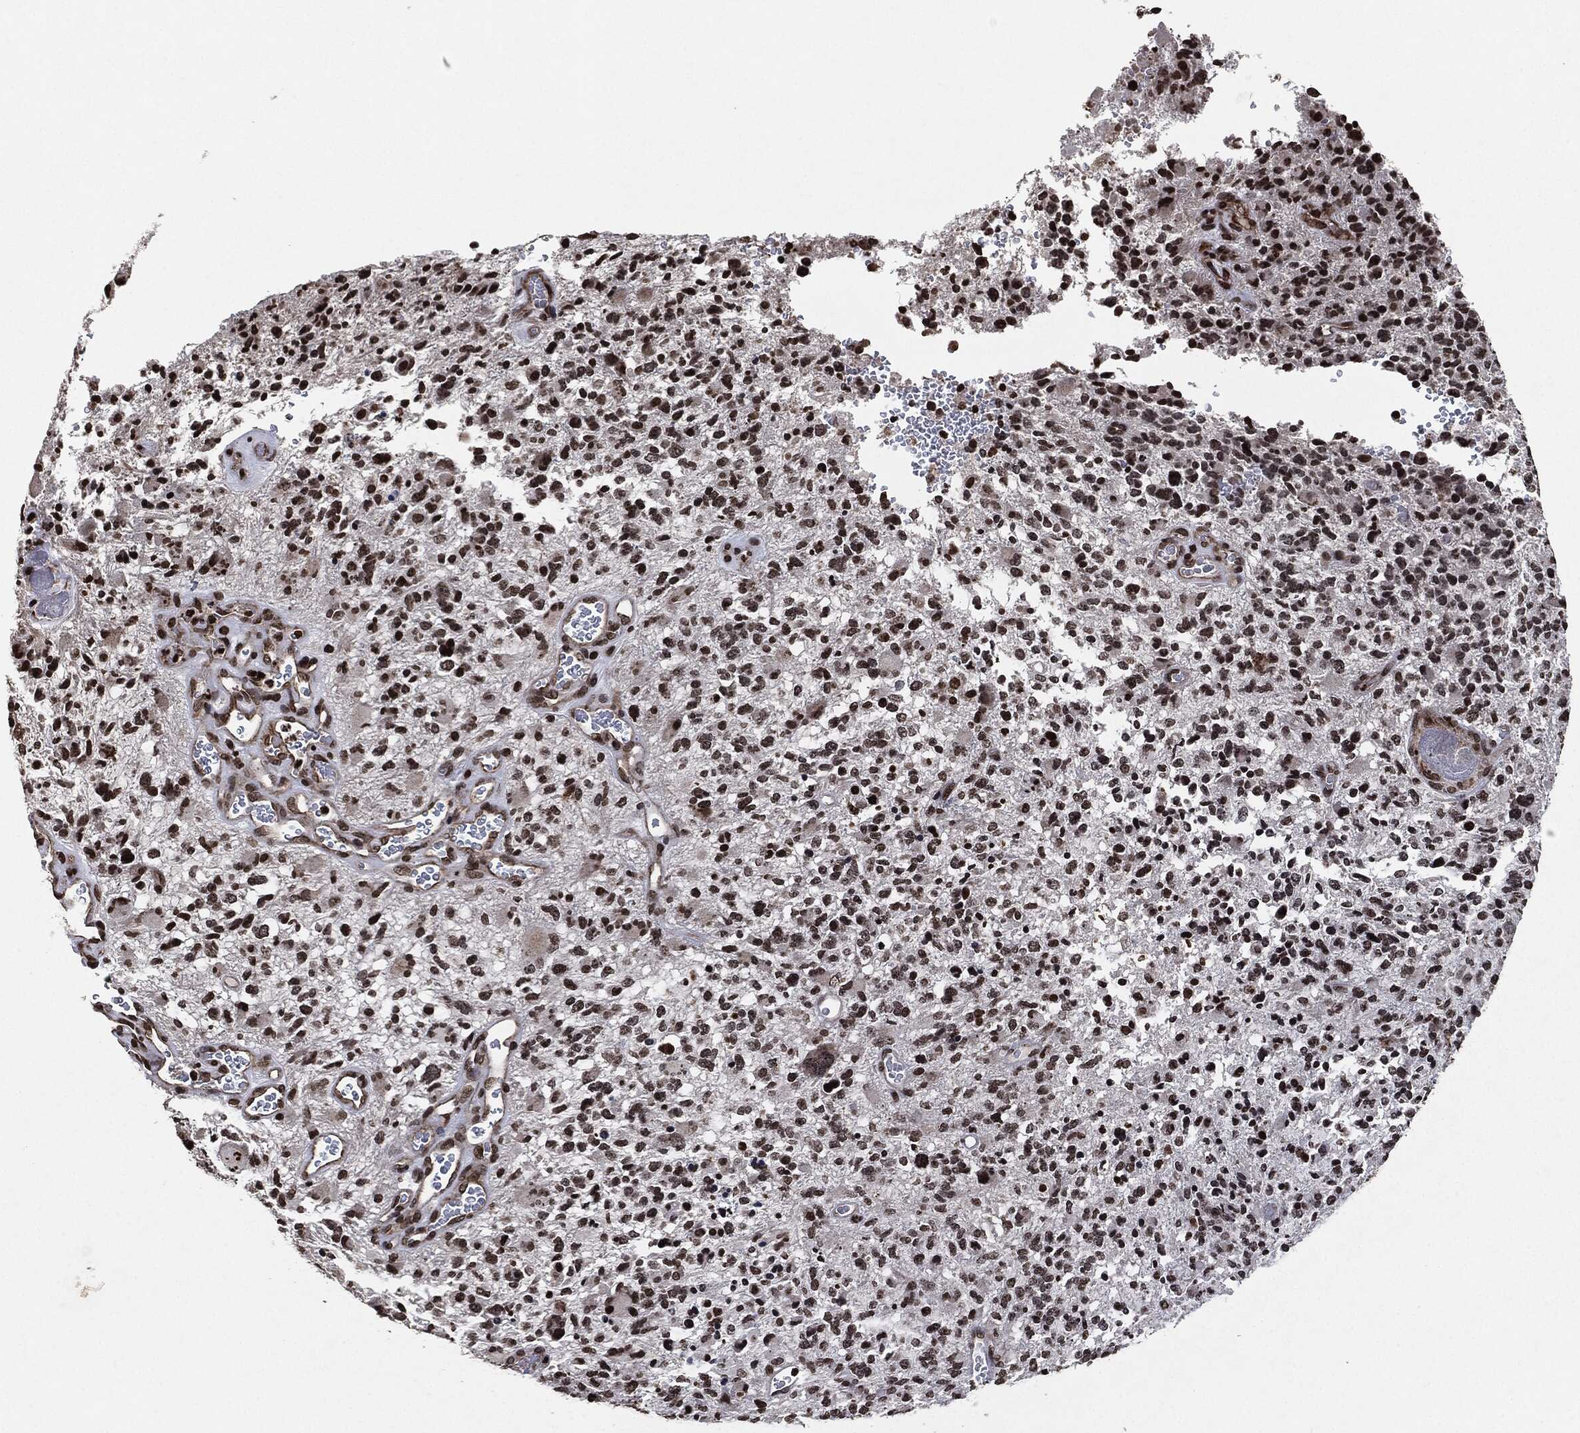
{"staining": {"intensity": "strong", "quantity": ">75%", "location": "nuclear"}, "tissue": "glioma", "cell_type": "Tumor cells", "image_type": "cancer", "snomed": [{"axis": "morphology", "description": "Glioma, malignant, High grade"}, {"axis": "topography", "description": "Brain"}], "caption": "Immunohistochemical staining of glioma displays high levels of strong nuclear protein expression in approximately >75% of tumor cells.", "gene": "JUN", "patient": {"sex": "female", "age": 71}}